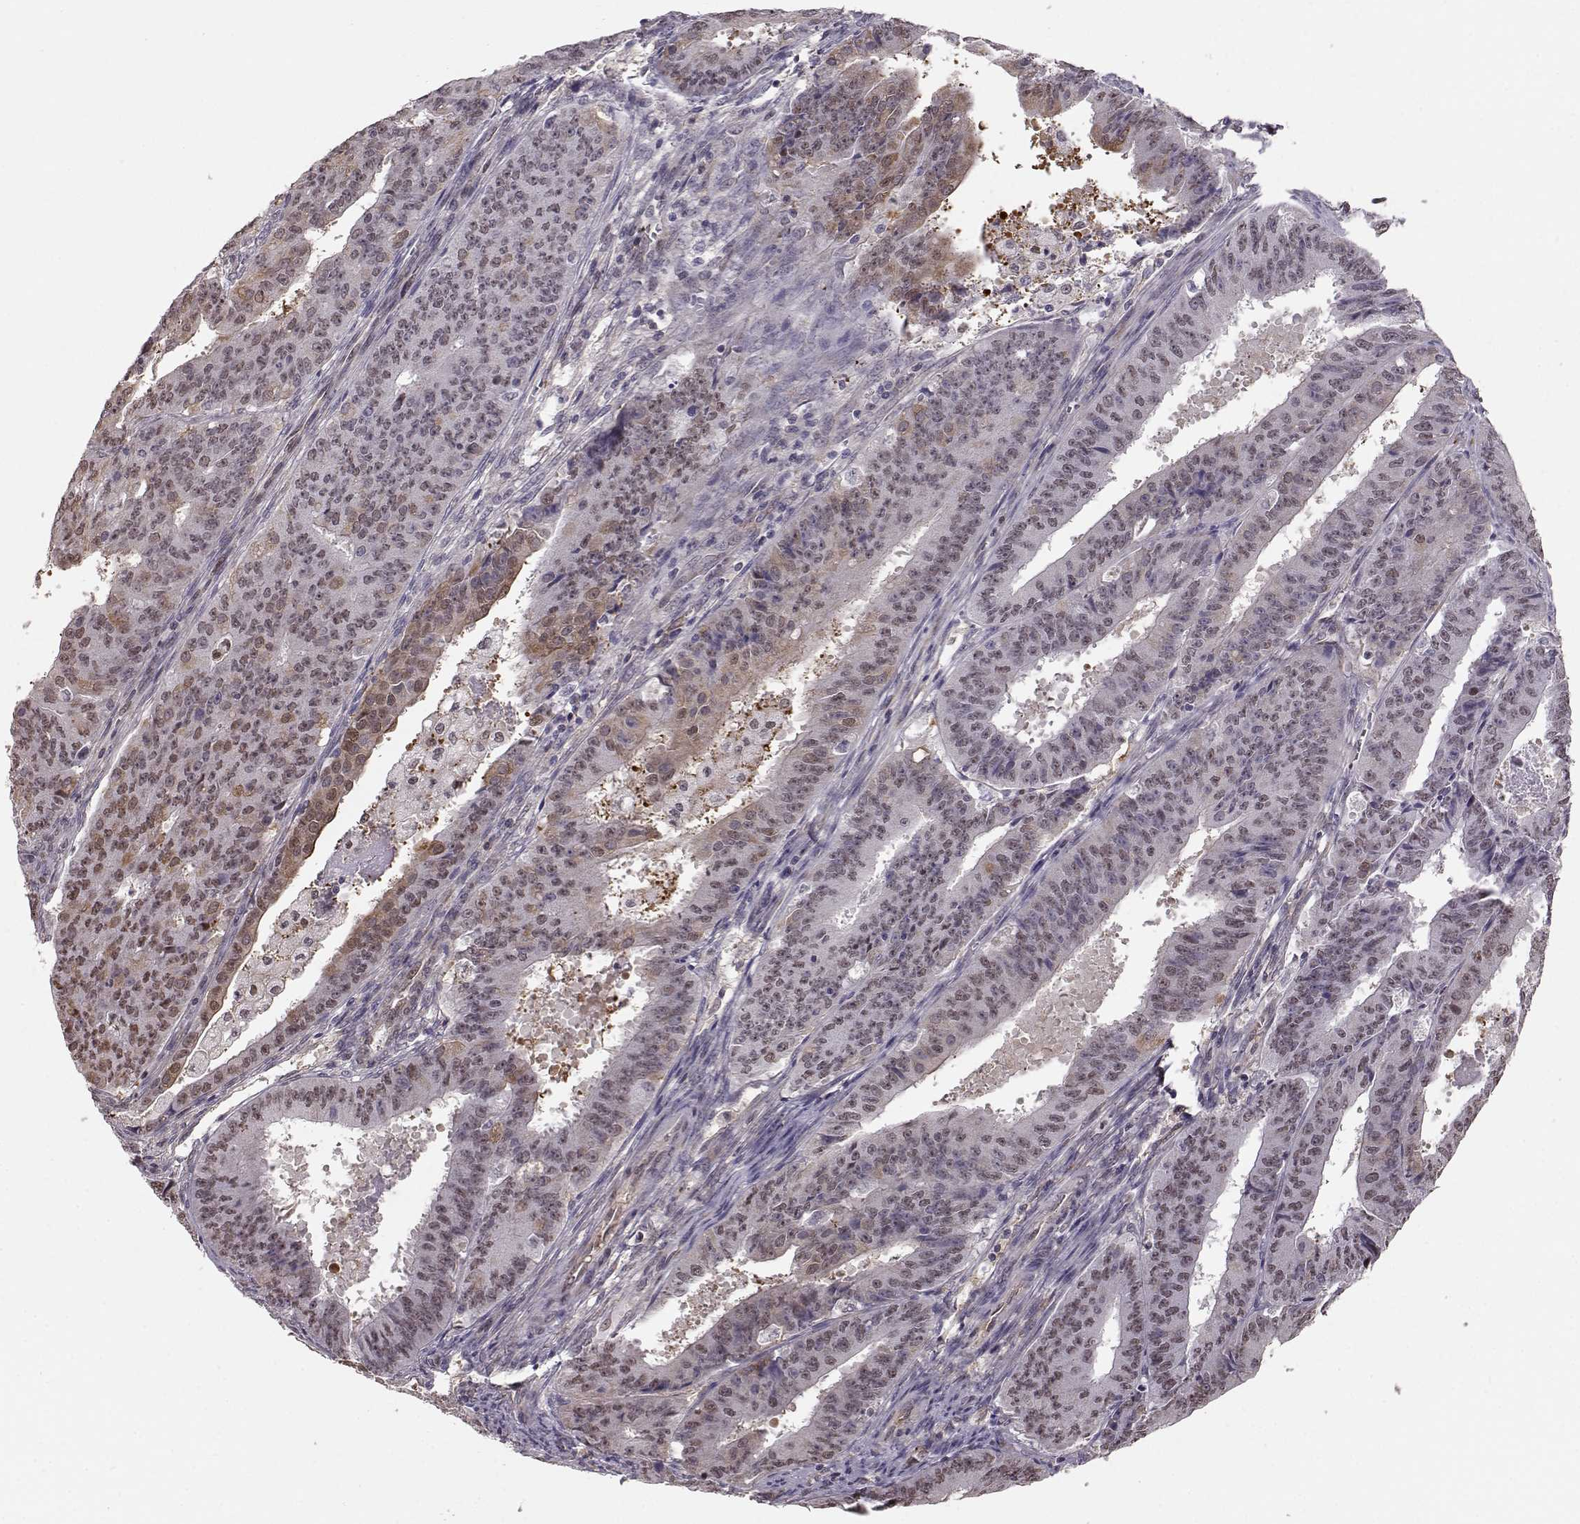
{"staining": {"intensity": "weak", "quantity": "25%-75%", "location": "nuclear"}, "tissue": "ovarian cancer", "cell_type": "Tumor cells", "image_type": "cancer", "snomed": [{"axis": "morphology", "description": "Carcinoma, endometroid"}, {"axis": "topography", "description": "Ovary"}], "caption": "Human endometroid carcinoma (ovarian) stained for a protein (brown) exhibits weak nuclear positive positivity in approximately 25%-75% of tumor cells.", "gene": "KLF6", "patient": {"sex": "female", "age": 42}}